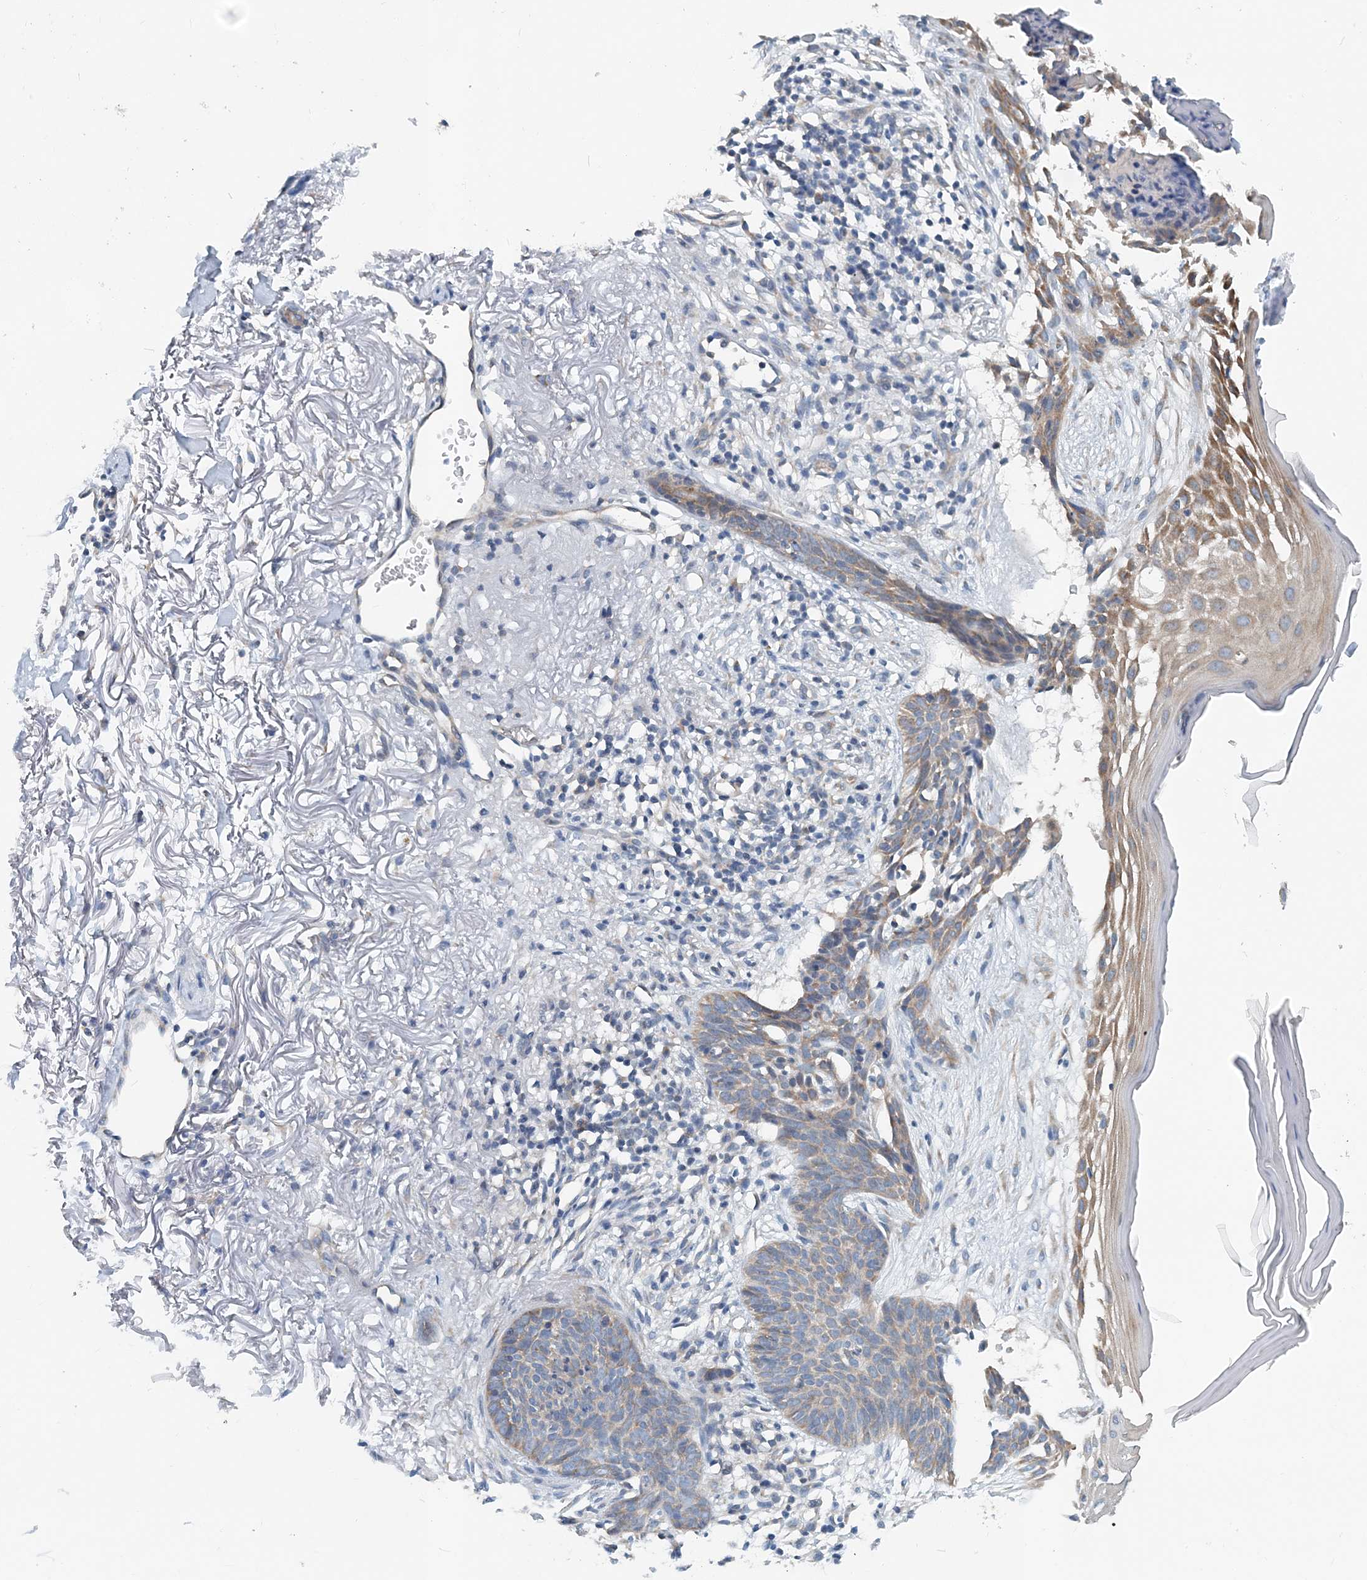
{"staining": {"intensity": "weak", "quantity": "<25%", "location": "cytoplasmic/membranous"}, "tissue": "skin cancer", "cell_type": "Tumor cells", "image_type": "cancer", "snomed": [{"axis": "morphology", "description": "Normal tissue, NOS"}, {"axis": "morphology", "description": "Basal cell carcinoma"}, {"axis": "topography", "description": "Skin"}], "caption": "IHC of skin cancer (basal cell carcinoma) shows no expression in tumor cells.", "gene": "EEF1A2", "patient": {"sex": "female", "age": 70}}